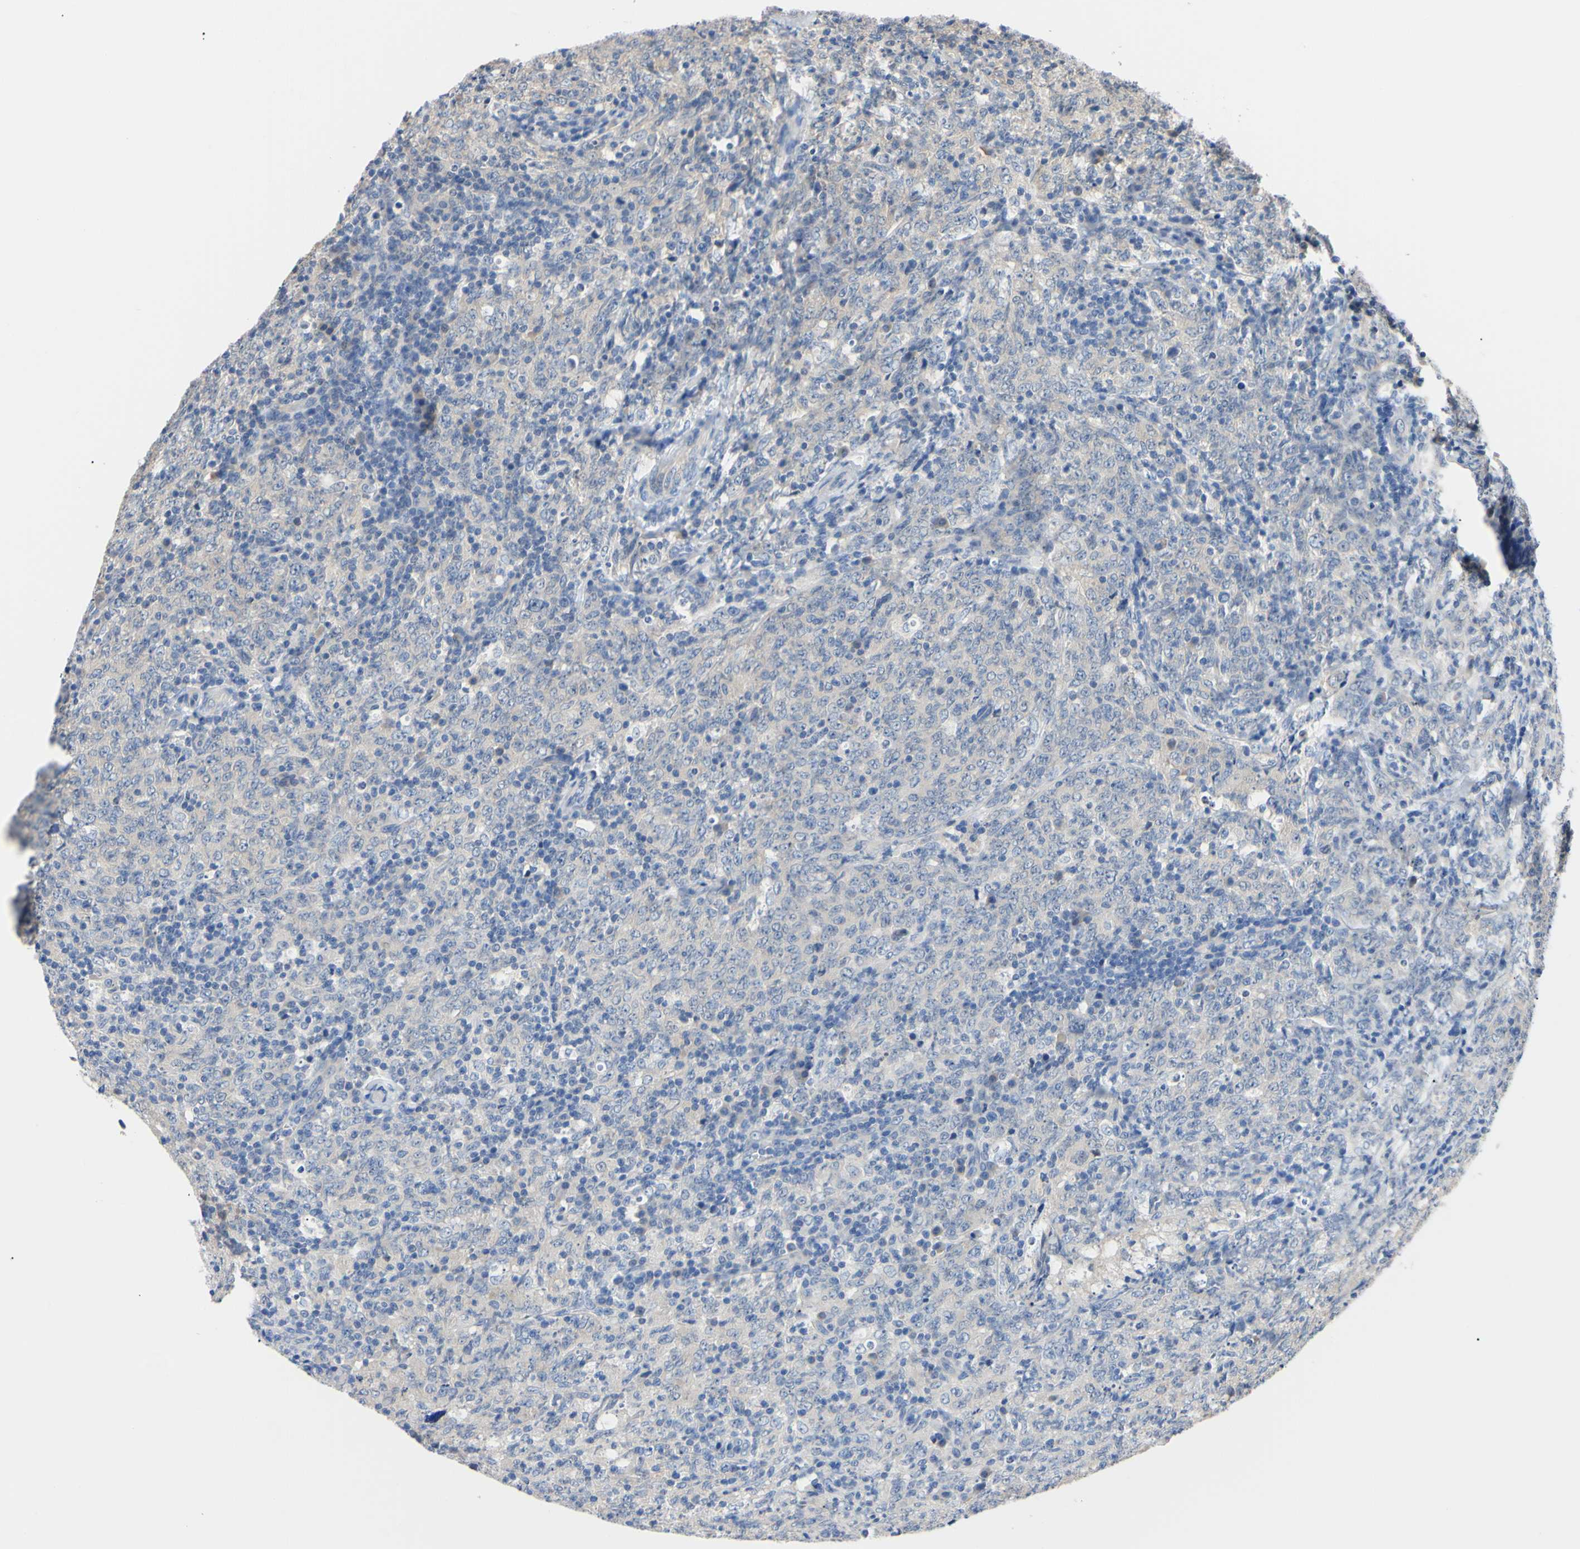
{"staining": {"intensity": "negative", "quantity": "none", "location": "none"}, "tissue": "lymphoma", "cell_type": "Tumor cells", "image_type": "cancer", "snomed": [{"axis": "morphology", "description": "Malignant lymphoma, non-Hodgkin's type, High grade"}, {"axis": "topography", "description": "Tonsil"}], "caption": "Immunohistochemistry histopathology image of neoplastic tissue: human lymphoma stained with DAB (3,3'-diaminobenzidine) displays no significant protein positivity in tumor cells.", "gene": "RARS1", "patient": {"sex": "female", "age": 36}}